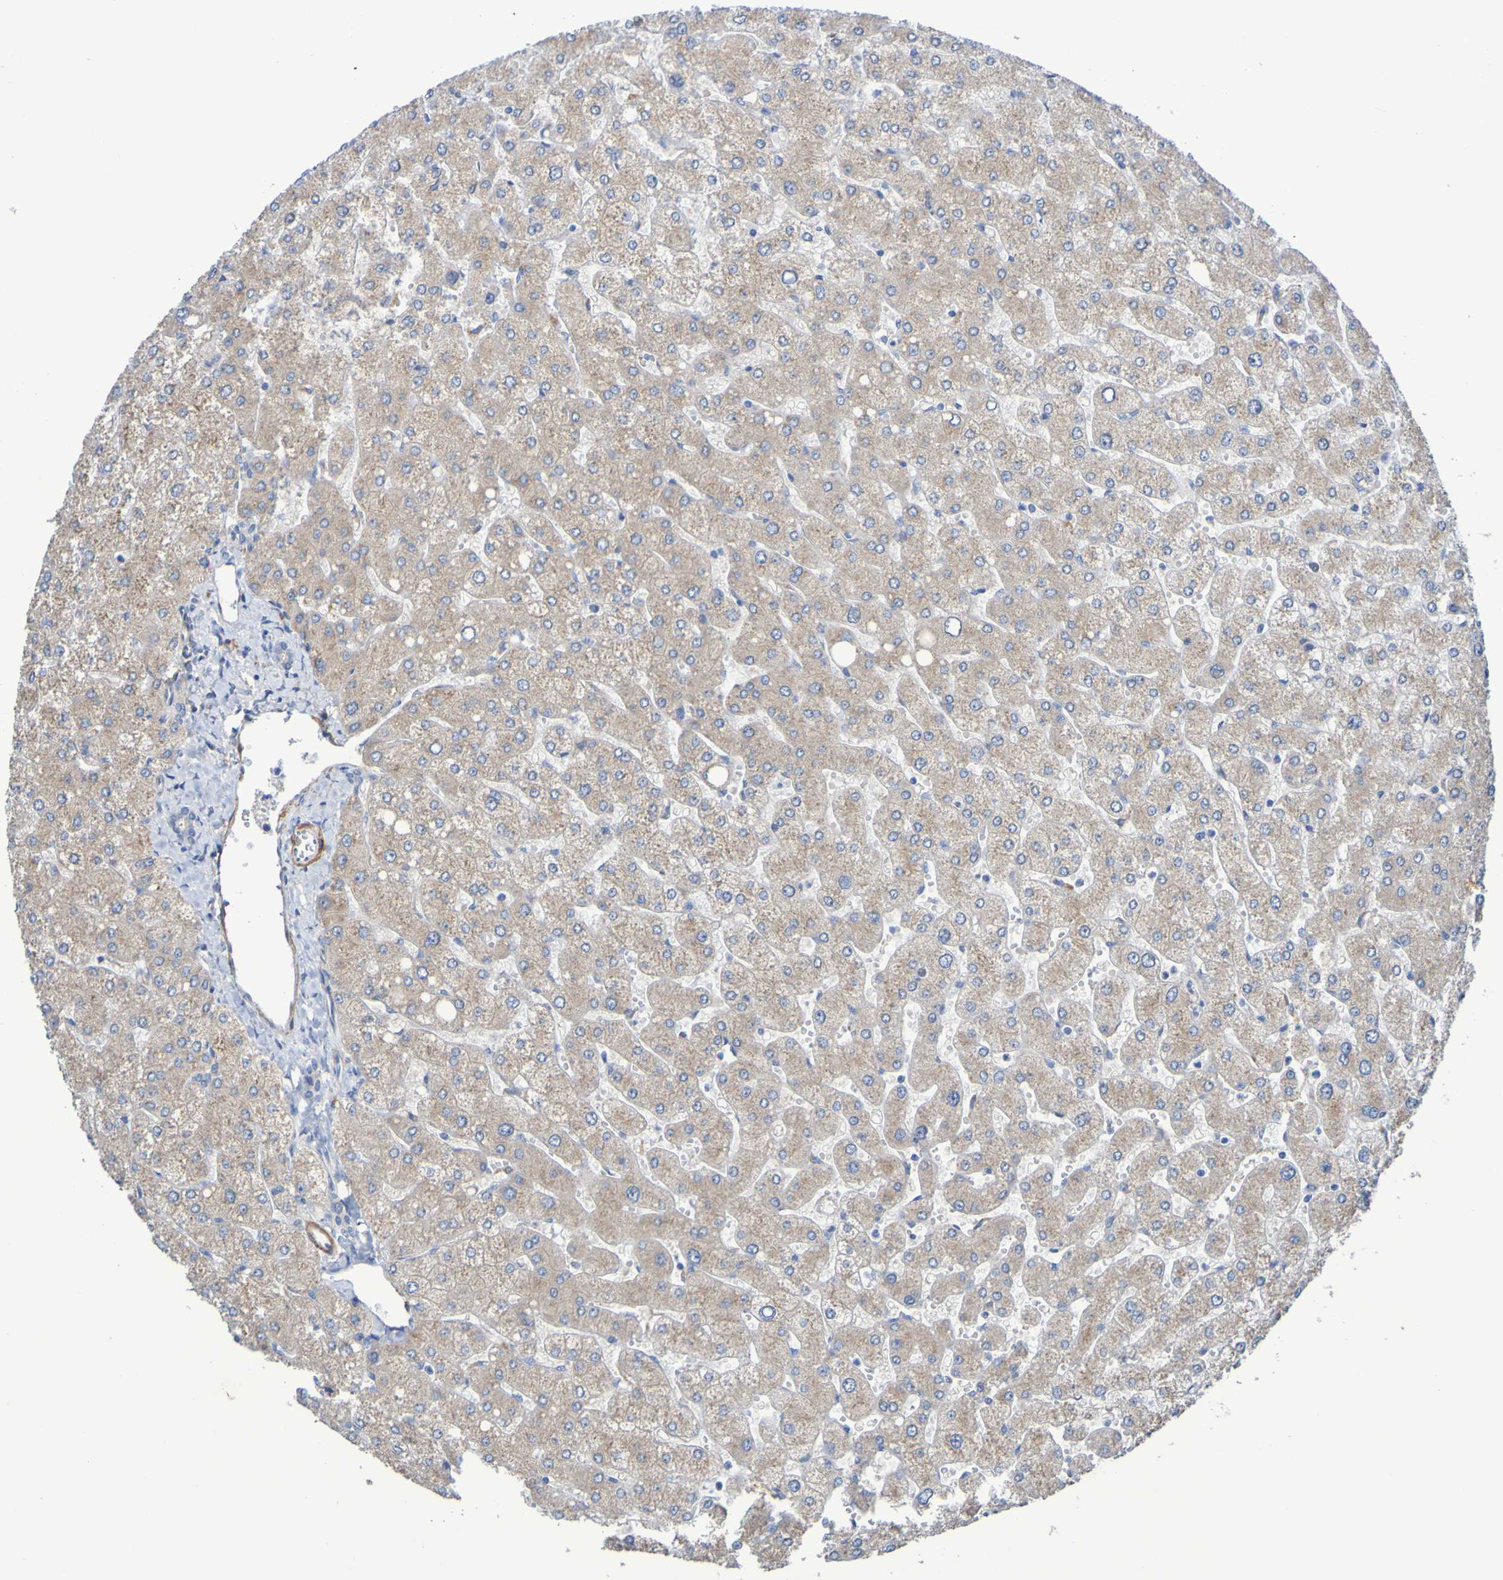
{"staining": {"intensity": "negative", "quantity": "none", "location": "none"}, "tissue": "liver", "cell_type": "Cholangiocytes", "image_type": "normal", "snomed": [{"axis": "morphology", "description": "Normal tissue, NOS"}, {"axis": "topography", "description": "Liver"}], "caption": "This is an immunohistochemistry micrograph of benign human liver. There is no expression in cholangiocytes.", "gene": "SRPRB", "patient": {"sex": "male", "age": 55}}